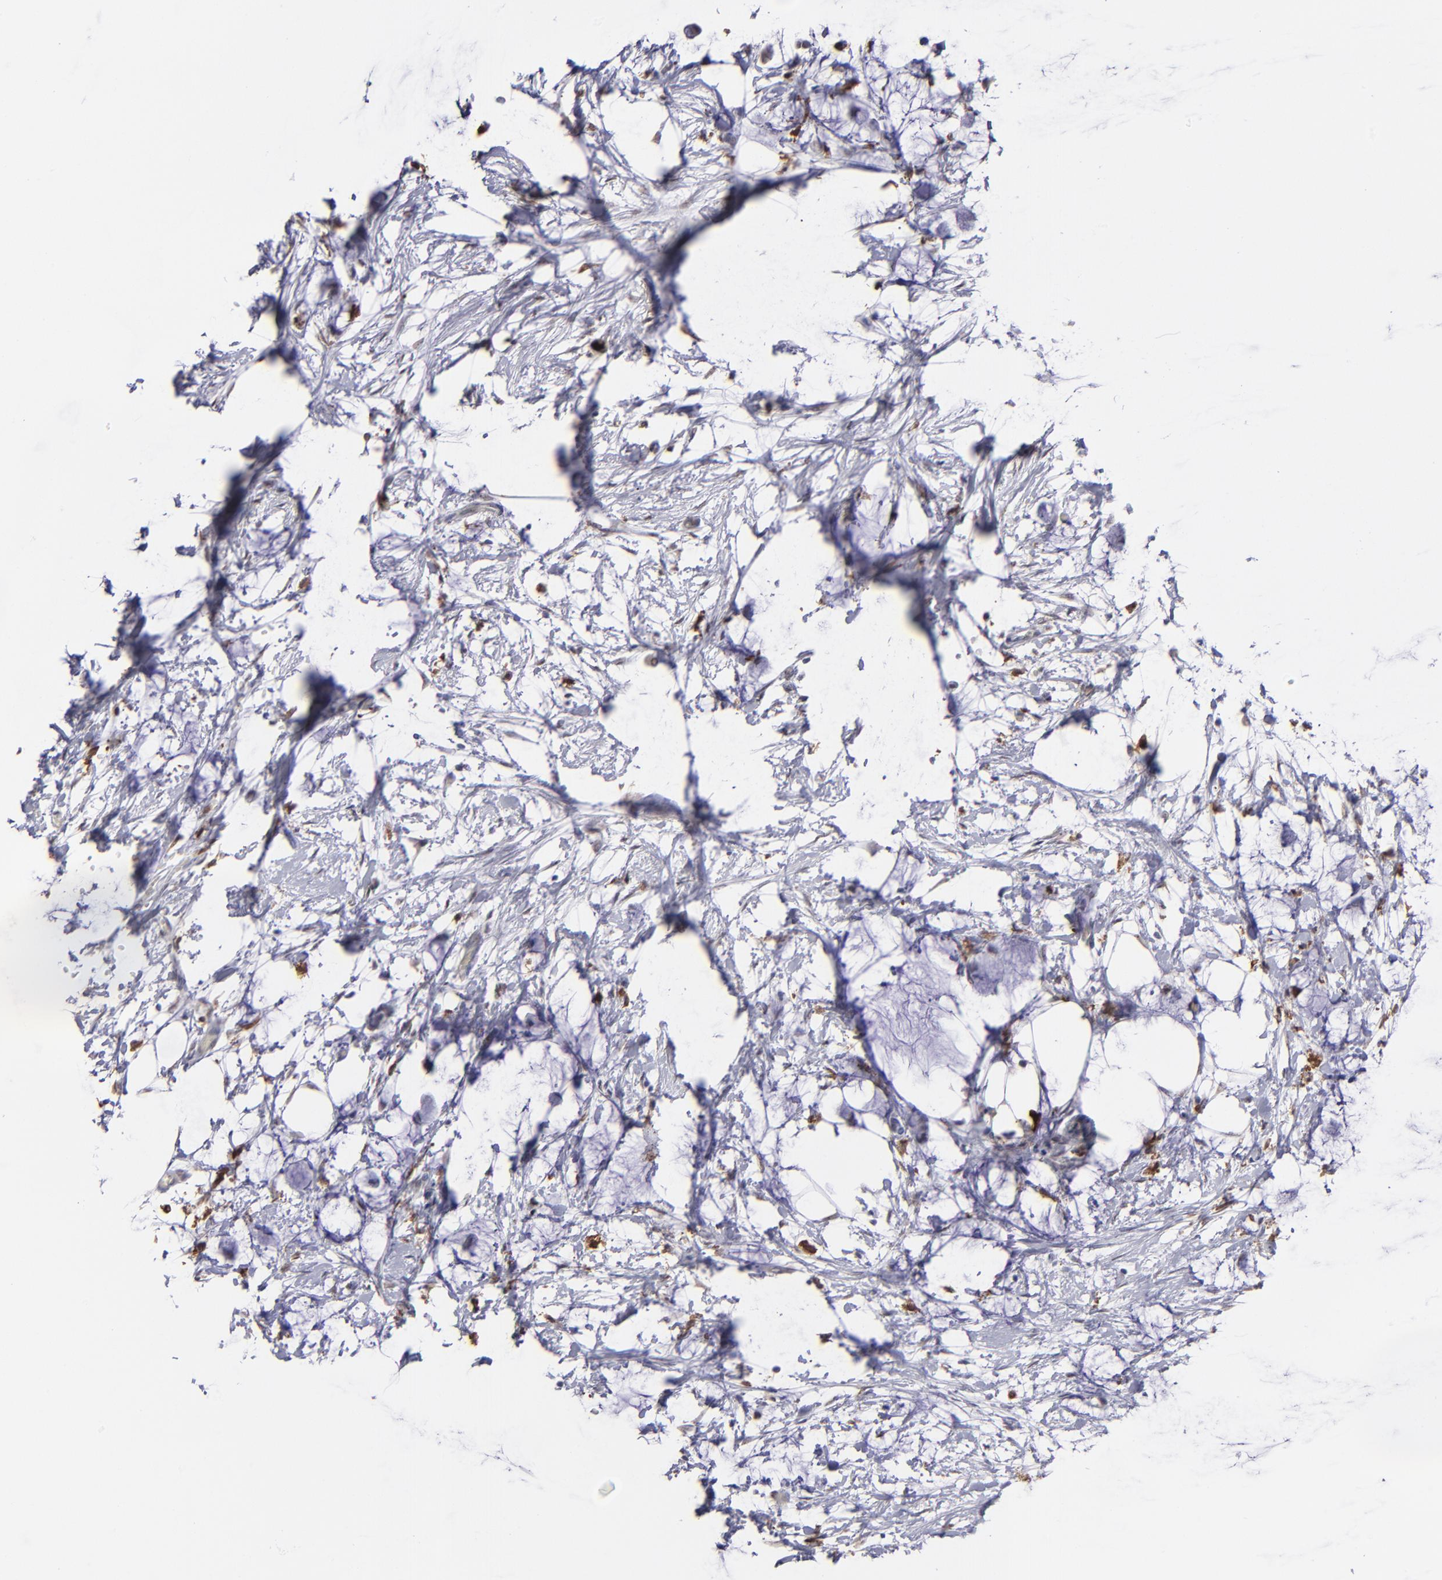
{"staining": {"intensity": "negative", "quantity": "none", "location": "none"}, "tissue": "colorectal cancer", "cell_type": "Tumor cells", "image_type": "cancer", "snomed": [{"axis": "morphology", "description": "Normal tissue, NOS"}, {"axis": "morphology", "description": "Adenocarcinoma, NOS"}, {"axis": "topography", "description": "Colon"}, {"axis": "topography", "description": "Peripheral nerve tissue"}], "caption": "This histopathology image is of colorectal adenocarcinoma stained with IHC to label a protein in brown with the nuclei are counter-stained blue. There is no staining in tumor cells. The staining is performed using DAB (3,3'-diaminobenzidine) brown chromogen with nuclei counter-stained in using hematoxylin.", "gene": "NCF2", "patient": {"sex": "male", "age": 14}}